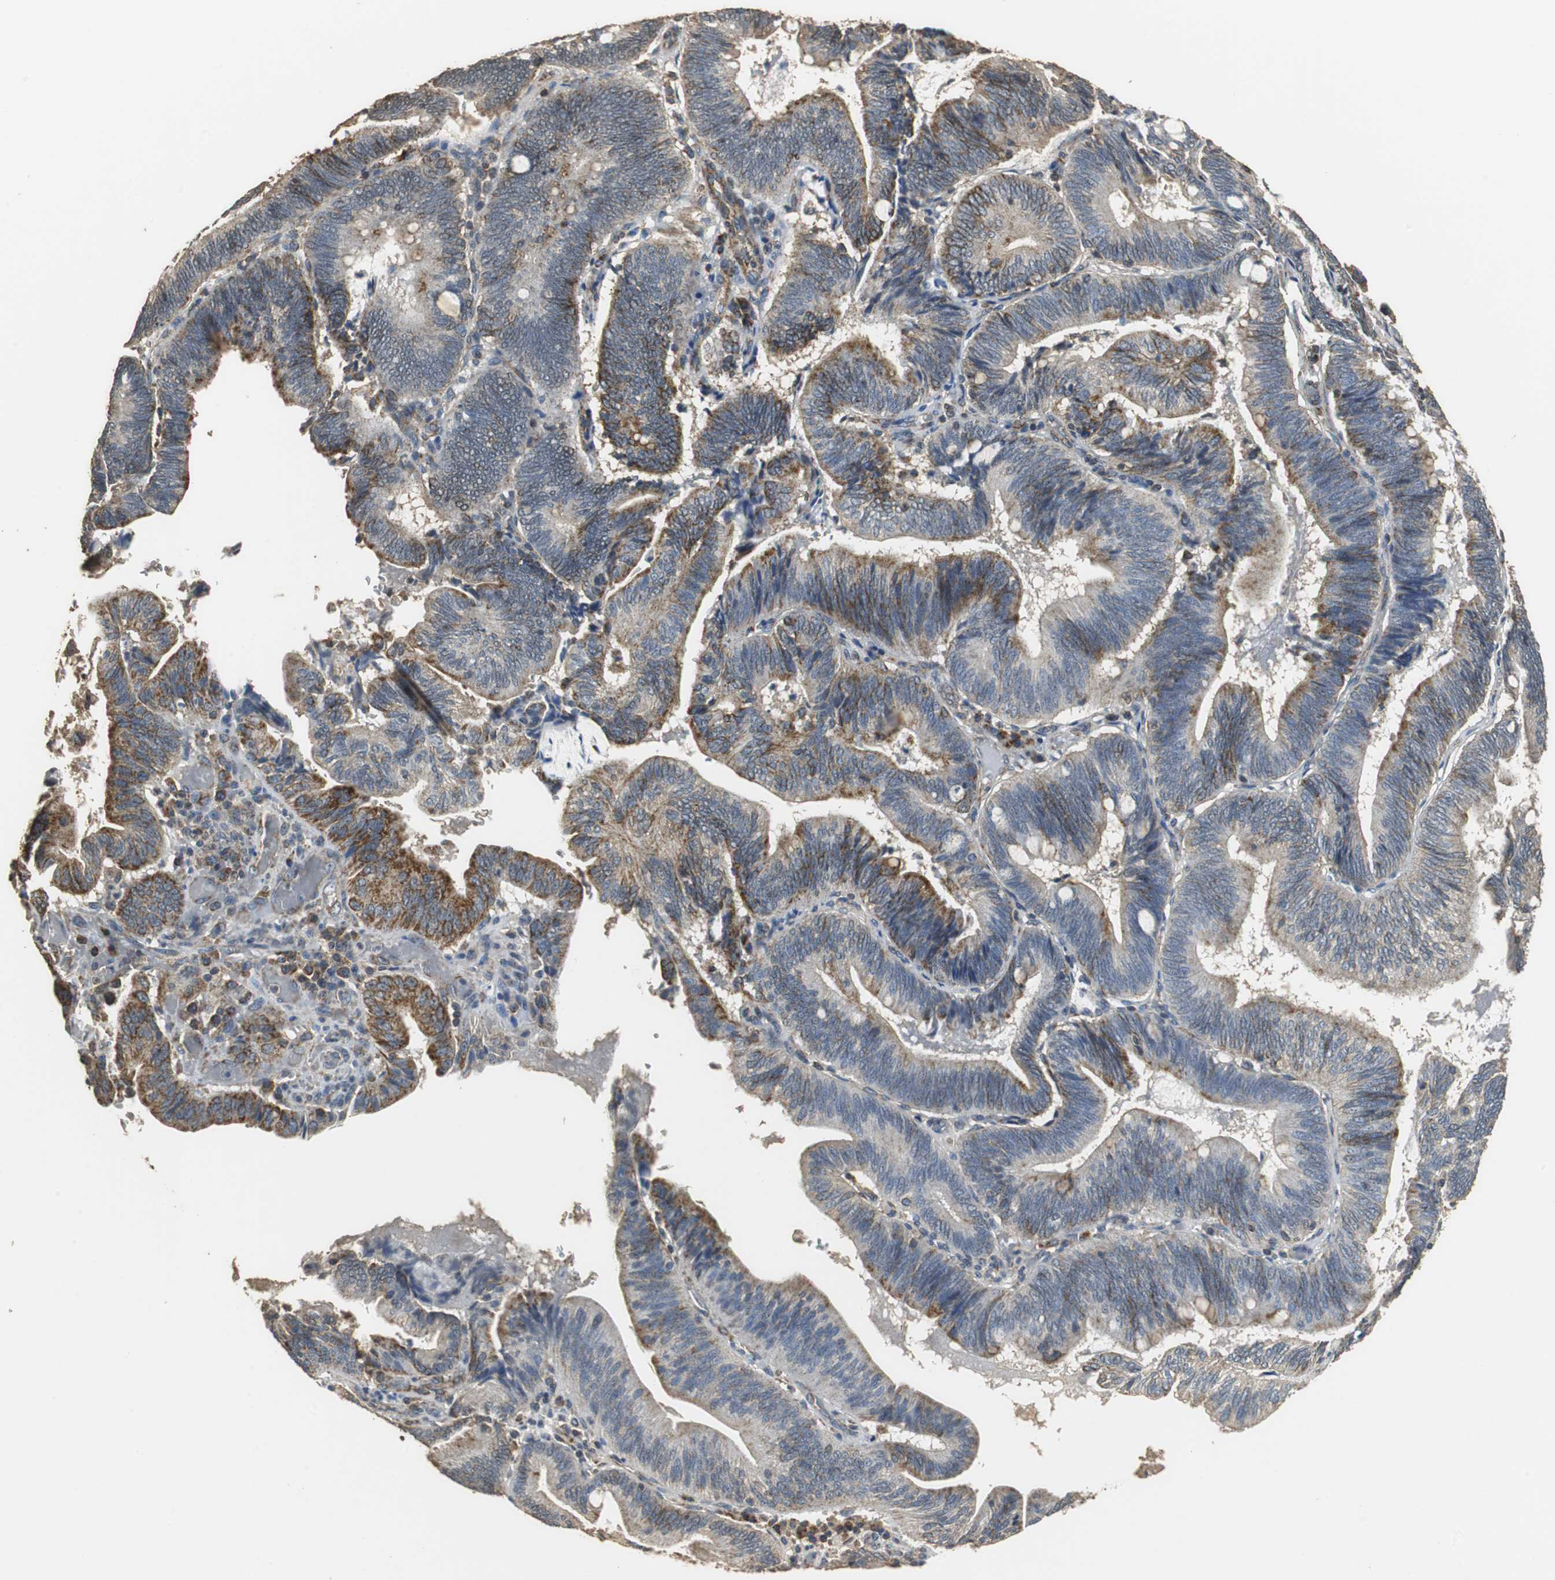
{"staining": {"intensity": "moderate", "quantity": "25%-75%", "location": "cytoplasmic/membranous"}, "tissue": "pancreatic cancer", "cell_type": "Tumor cells", "image_type": "cancer", "snomed": [{"axis": "morphology", "description": "Adenocarcinoma, NOS"}, {"axis": "topography", "description": "Pancreas"}], "caption": "Pancreatic cancer (adenocarcinoma) was stained to show a protein in brown. There is medium levels of moderate cytoplasmic/membranous expression in about 25%-75% of tumor cells. The protein of interest is stained brown, and the nuclei are stained in blue (DAB IHC with brightfield microscopy, high magnification).", "gene": "NNT", "patient": {"sex": "male", "age": 82}}